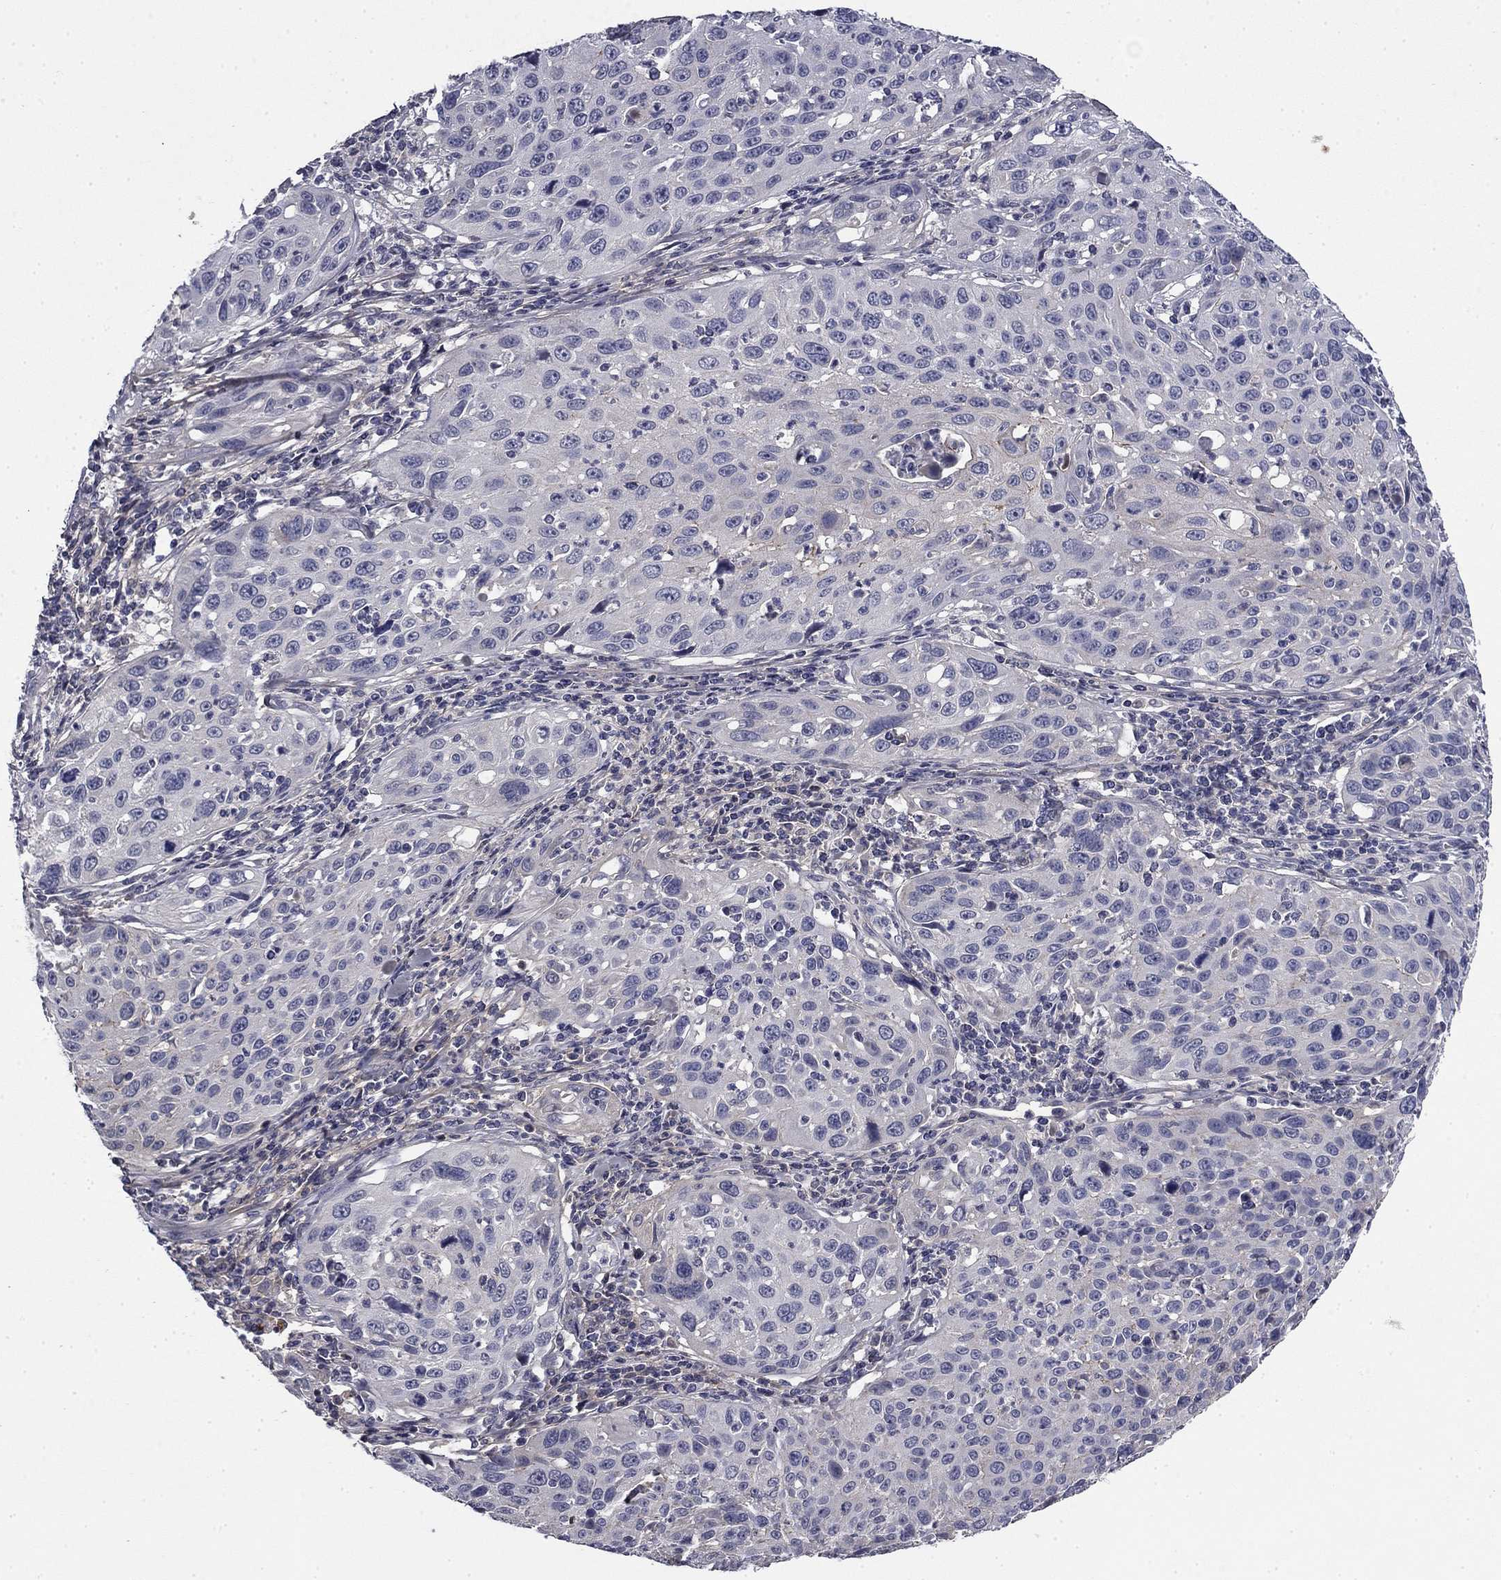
{"staining": {"intensity": "negative", "quantity": "none", "location": "none"}, "tissue": "cervical cancer", "cell_type": "Tumor cells", "image_type": "cancer", "snomed": [{"axis": "morphology", "description": "Squamous cell carcinoma, NOS"}, {"axis": "topography", "description": "Cervix"}], "caption": "Immunohistochemical staining of human squamous cell carcinoma (cervical) demonstrates no significant positivity in tumor cells.", "gene": "COL2A1", "patient": {"sex": "female", "age": 26}}